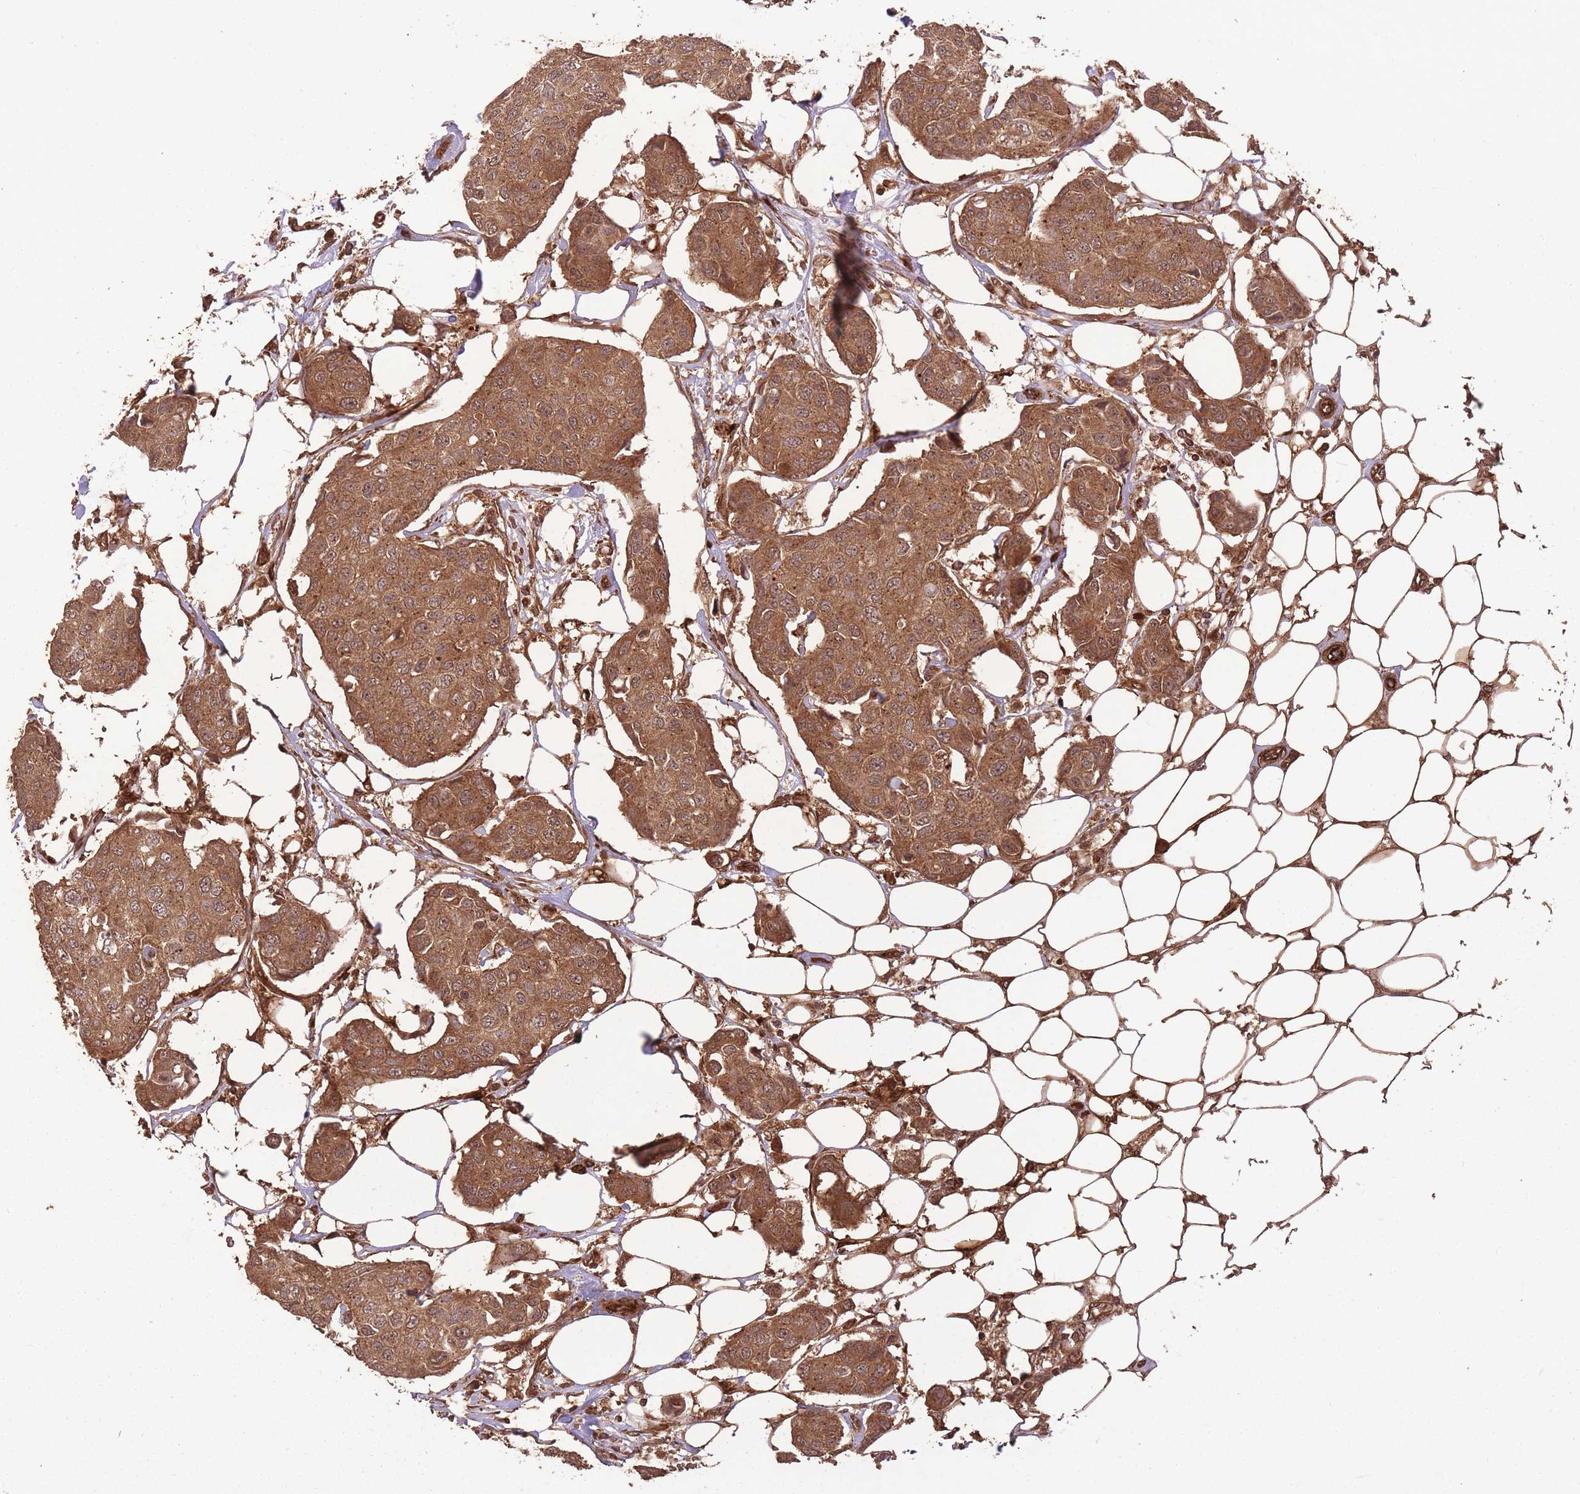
{"staining": {"intensity": "strong", "quantity": ">75%", "location": "cytoplasmic/membranous,nuclear"}, "tissue": "breast cancer", "cell_type": "Tumor cells", "image_type": "cancer", "snomed": [{"axis": "morphology", "description": "Duct carcinoma"}, {"axis": "topography", "description": "Breast"}, {"axis": "topography", "description": "Lymph node"}], "caption": "Immunohistochemical staining of human breast intraductal carcinoma demonstrates strong cytoplasmic/membranous and nuclear protein expression in about >75% of tumor cells.", "gene": "ERBB3", "patient": {"sex": "female", "age": 80}}